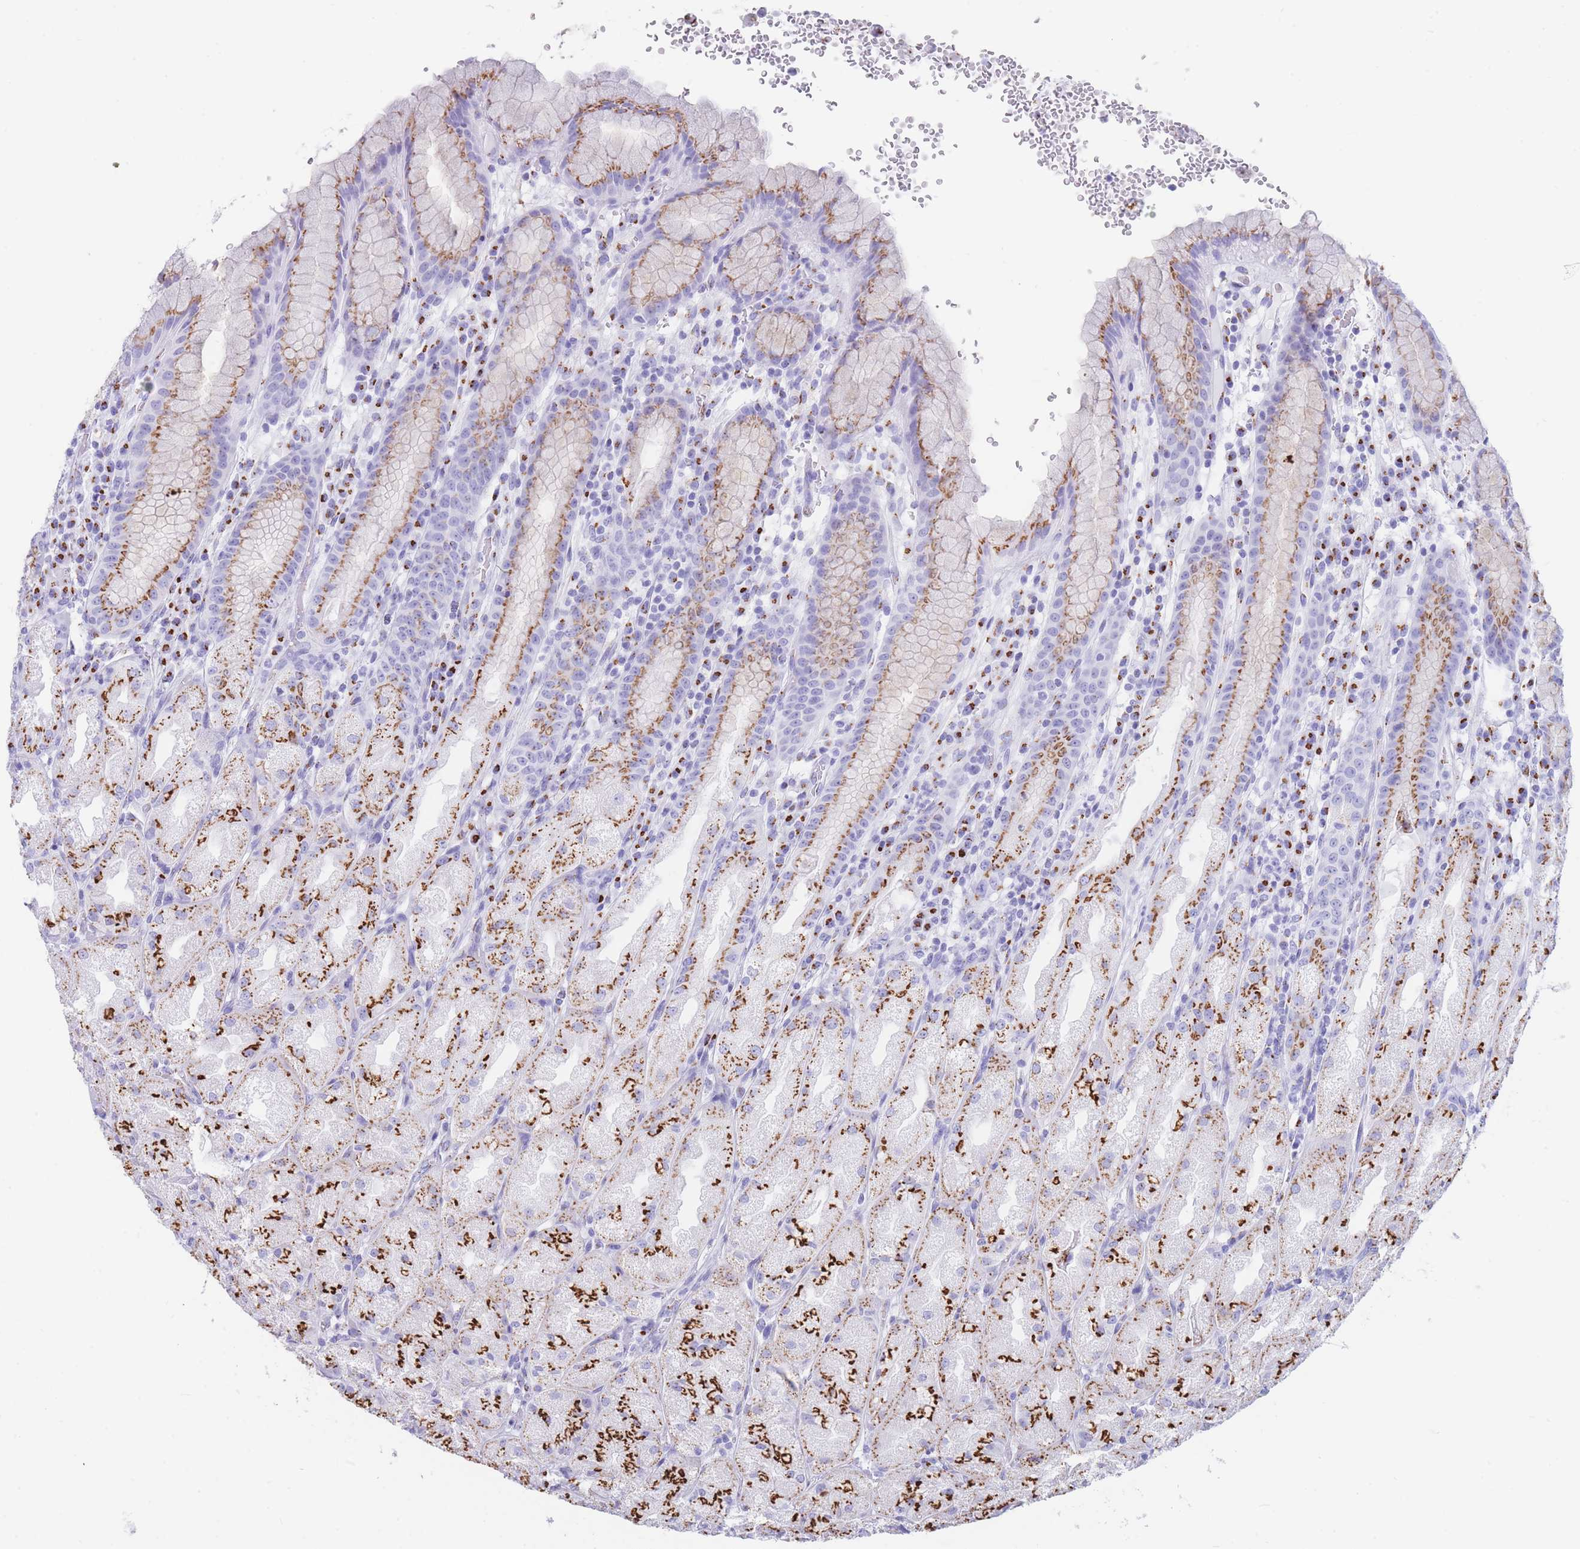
{"staining": {"intensity": "strong", "quantity": ">75%", "location": "cytoplasmic/membranous"}, "tissue": "stomach", "cell_type": "Glandular cells", "image_type": "normal", "snomed": [{"axis": "morphology", "description": "Normal tissue, NOS"}, {"axis": "topography", "description": "Stomach, upper"}], "caption": "IHC micrograph of normal stomach stained for a protein (brown), which shows high levels of strong cytoplasmic/membranous expression in approximately >75% of glandular cells.", "gene": "FAM3C", "patient": {"sex": "male", "age": 52}}